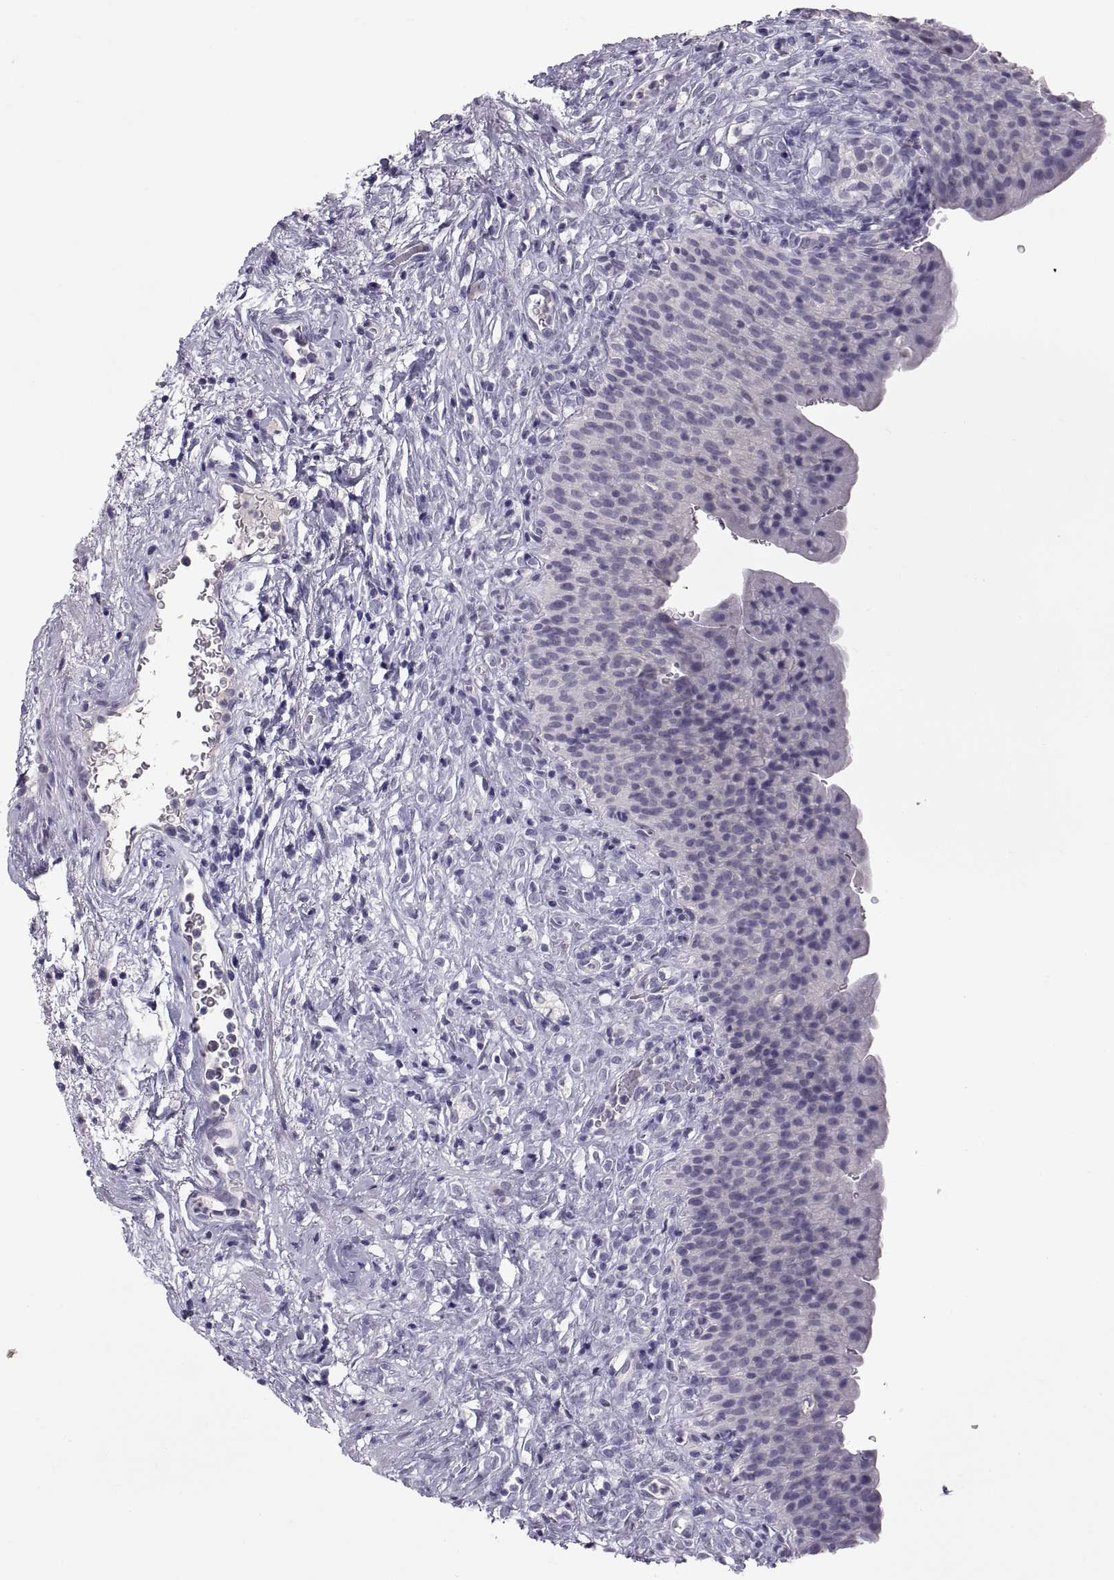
{"staining": {"intensity": "negative", "quantity": "none", "location": "none"}, "tissue": "urinary bladder", "cell_type": "Urothelial cells", "image_type": "normal", "snomed": [{"axis": "morphology", "description": "Normal tissue, NOS"}, {"axis": "topography", "description": "Urinary bladder"}], "caption": "The IHC histopathology image has no significant staining in urothelial cells of urinary bladder. (DAB immunohistochemistry (IHC) with hematoxylin counter stain).", "gene": "PTN", "patient": {"sex": "male", "age": 76}}